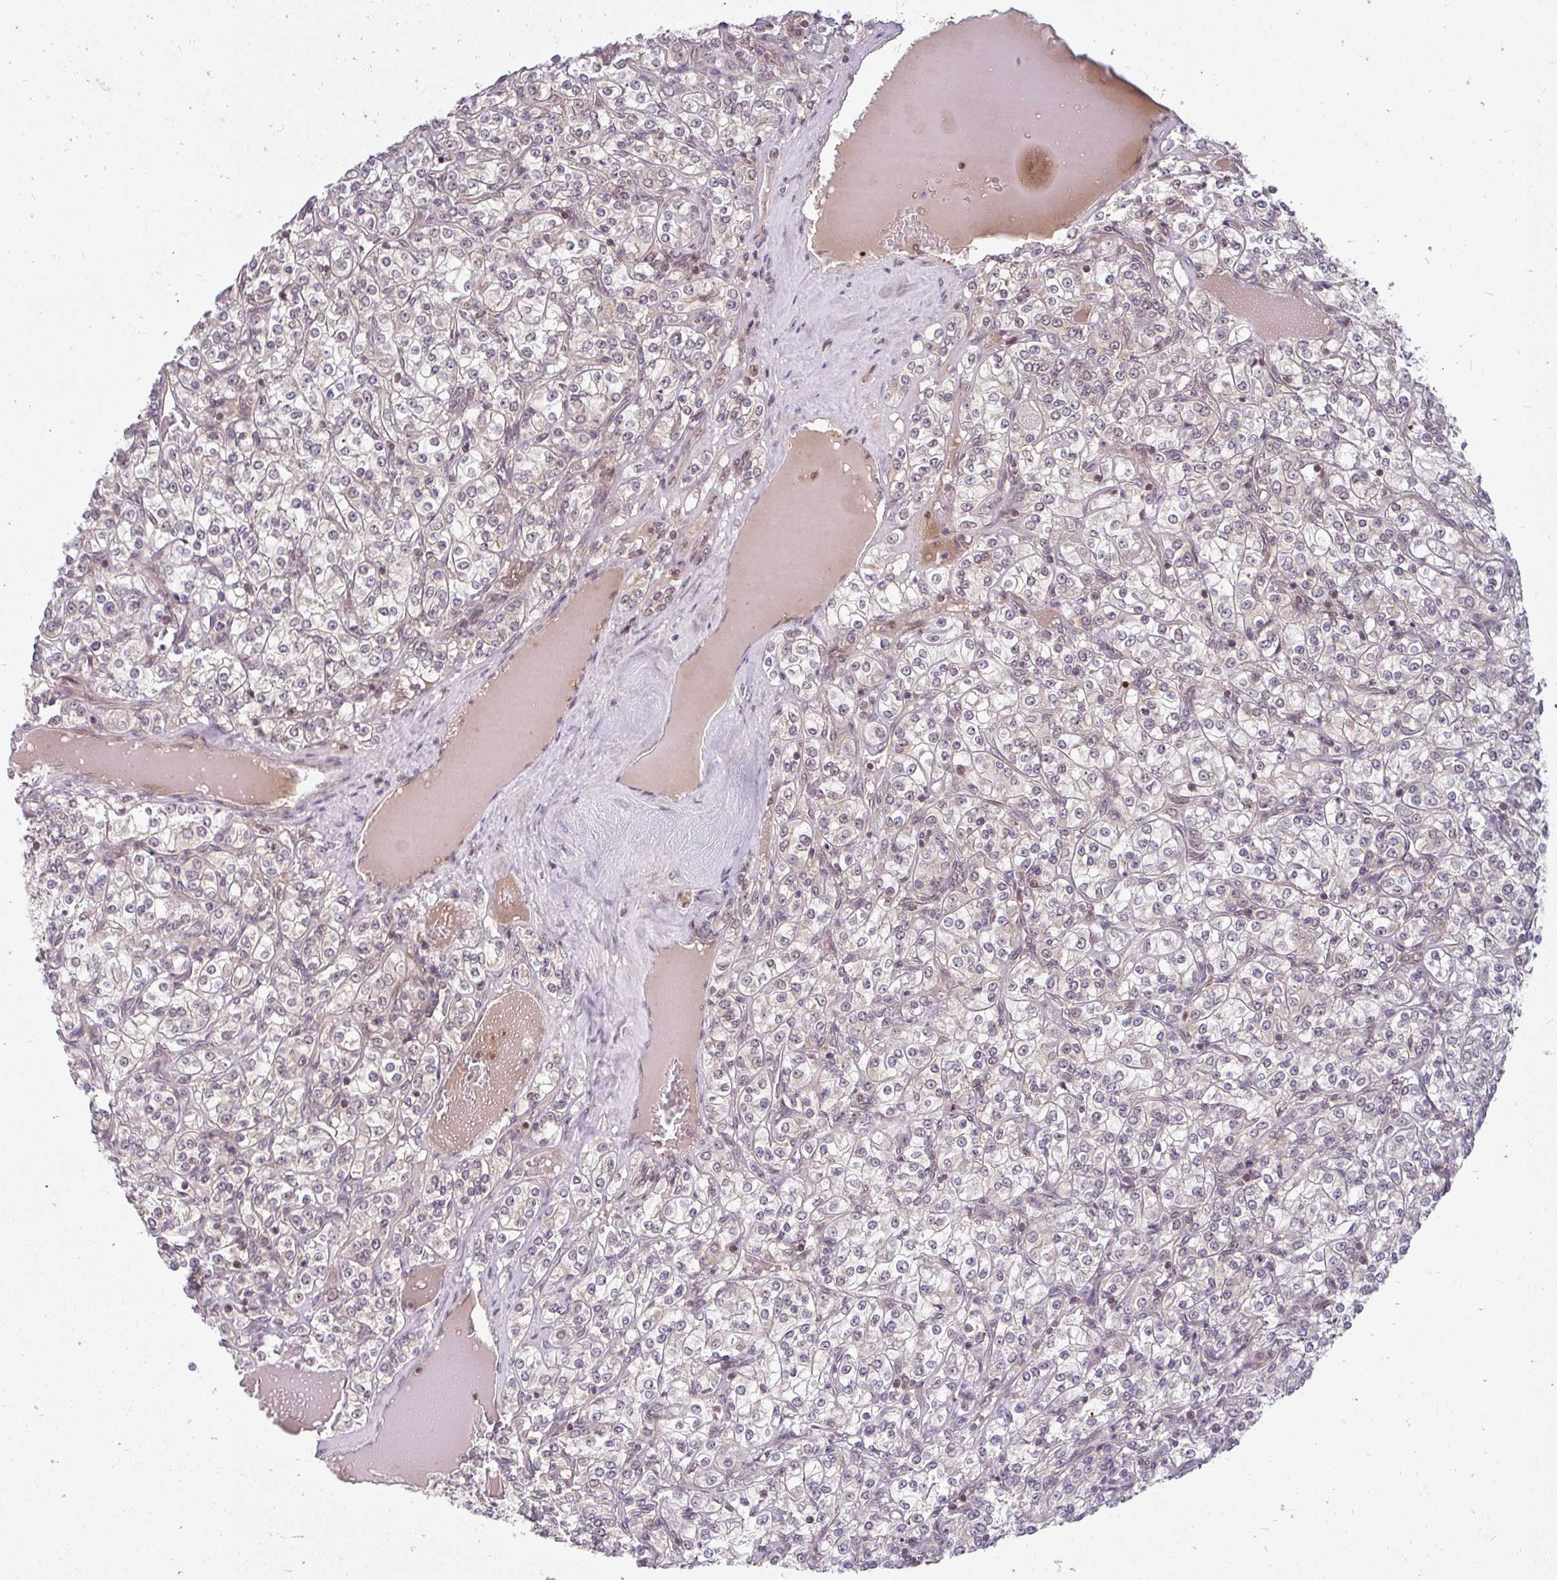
{"staining": {"intensity": "negative", "quantity": "none", "location": "none"}, "tissue": "renal cancer", "cell_type": "Tumor cells", "image_type": "cancer", "snomed": [{"axis": "morphology", "description": "Adenocarcinoma, NOS"}, {"axis": "topography", "description": "Kidney"}], "caption": "This micrograph is of renal cancer (adenocarcinoma) stained with immunohistochemistry (IHC) to label a protein in brown with the nuclei are counter-stained blue. There is no staining in tumor cells. The staining was performed using DAB to visualize the protein expression in brown, while the nuclei were stained in blue with hematoxylin (Magnification: 20x).", "gene": "GTF3C6", "patient": {"sex": "male", "age": 77}}